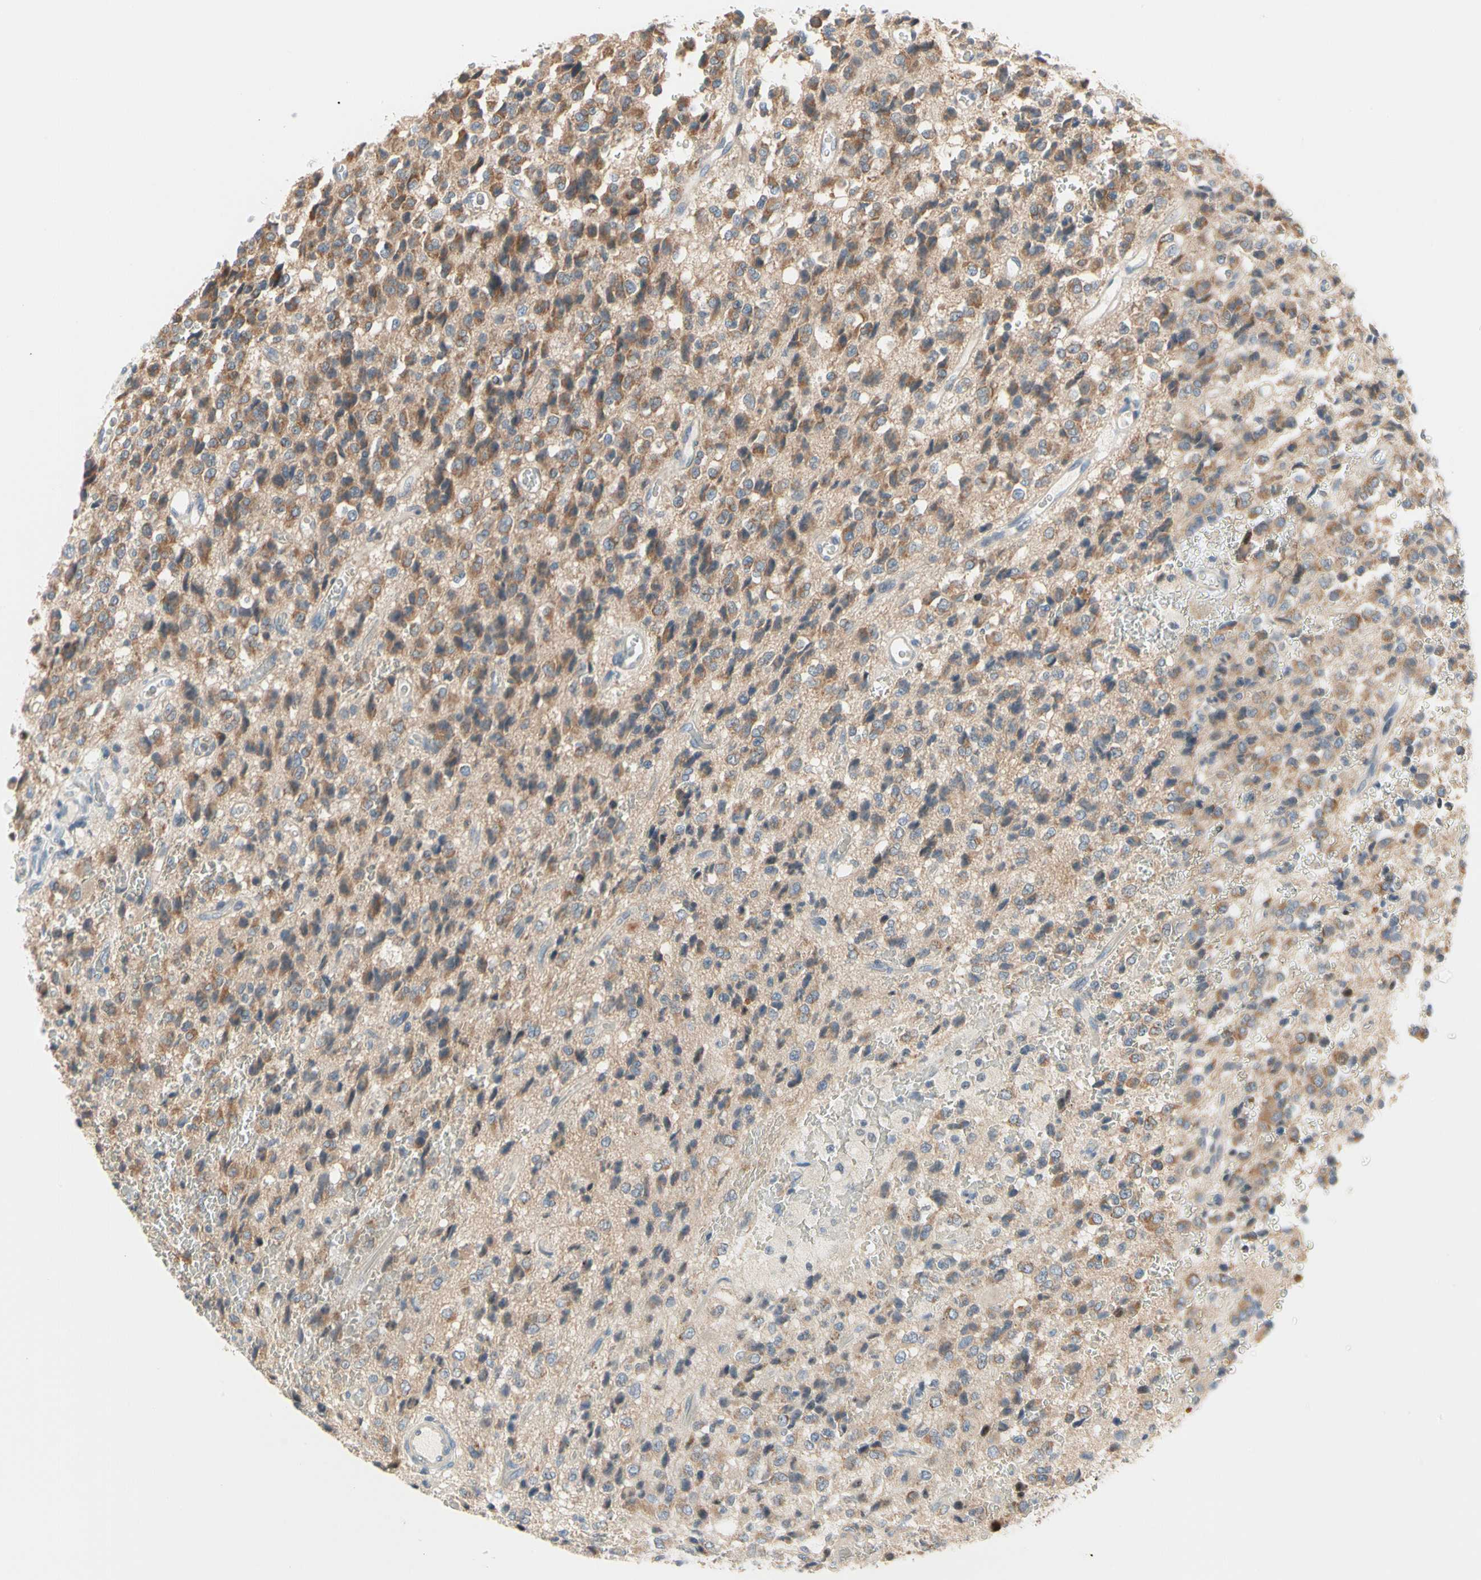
{"staining": {"intensity": "moderate", "quantity": ">75%", "location": "cytoplasmic/membranous"}, "tissue": "glioma", "cell_type": "Tumor cells", "image_type": "cancer", "snomed": [{"axis": "morphology", "description": "Glioma, malignant, High grade"}, {"axis": "topography", "description": "pancreas cauda"}], "caption": "The immunohistochemical stain highlights moderate cytoplasmic/membranous expression in tumor cells of malignant high-grade glioma tissue. The protein of interest is stained brown, and the nuclei are stained in blue (DAB IHC with brightfield microscopy, high magnification).", "gene": "MARK1", "patient": {"sex": "male", "age": 60}}